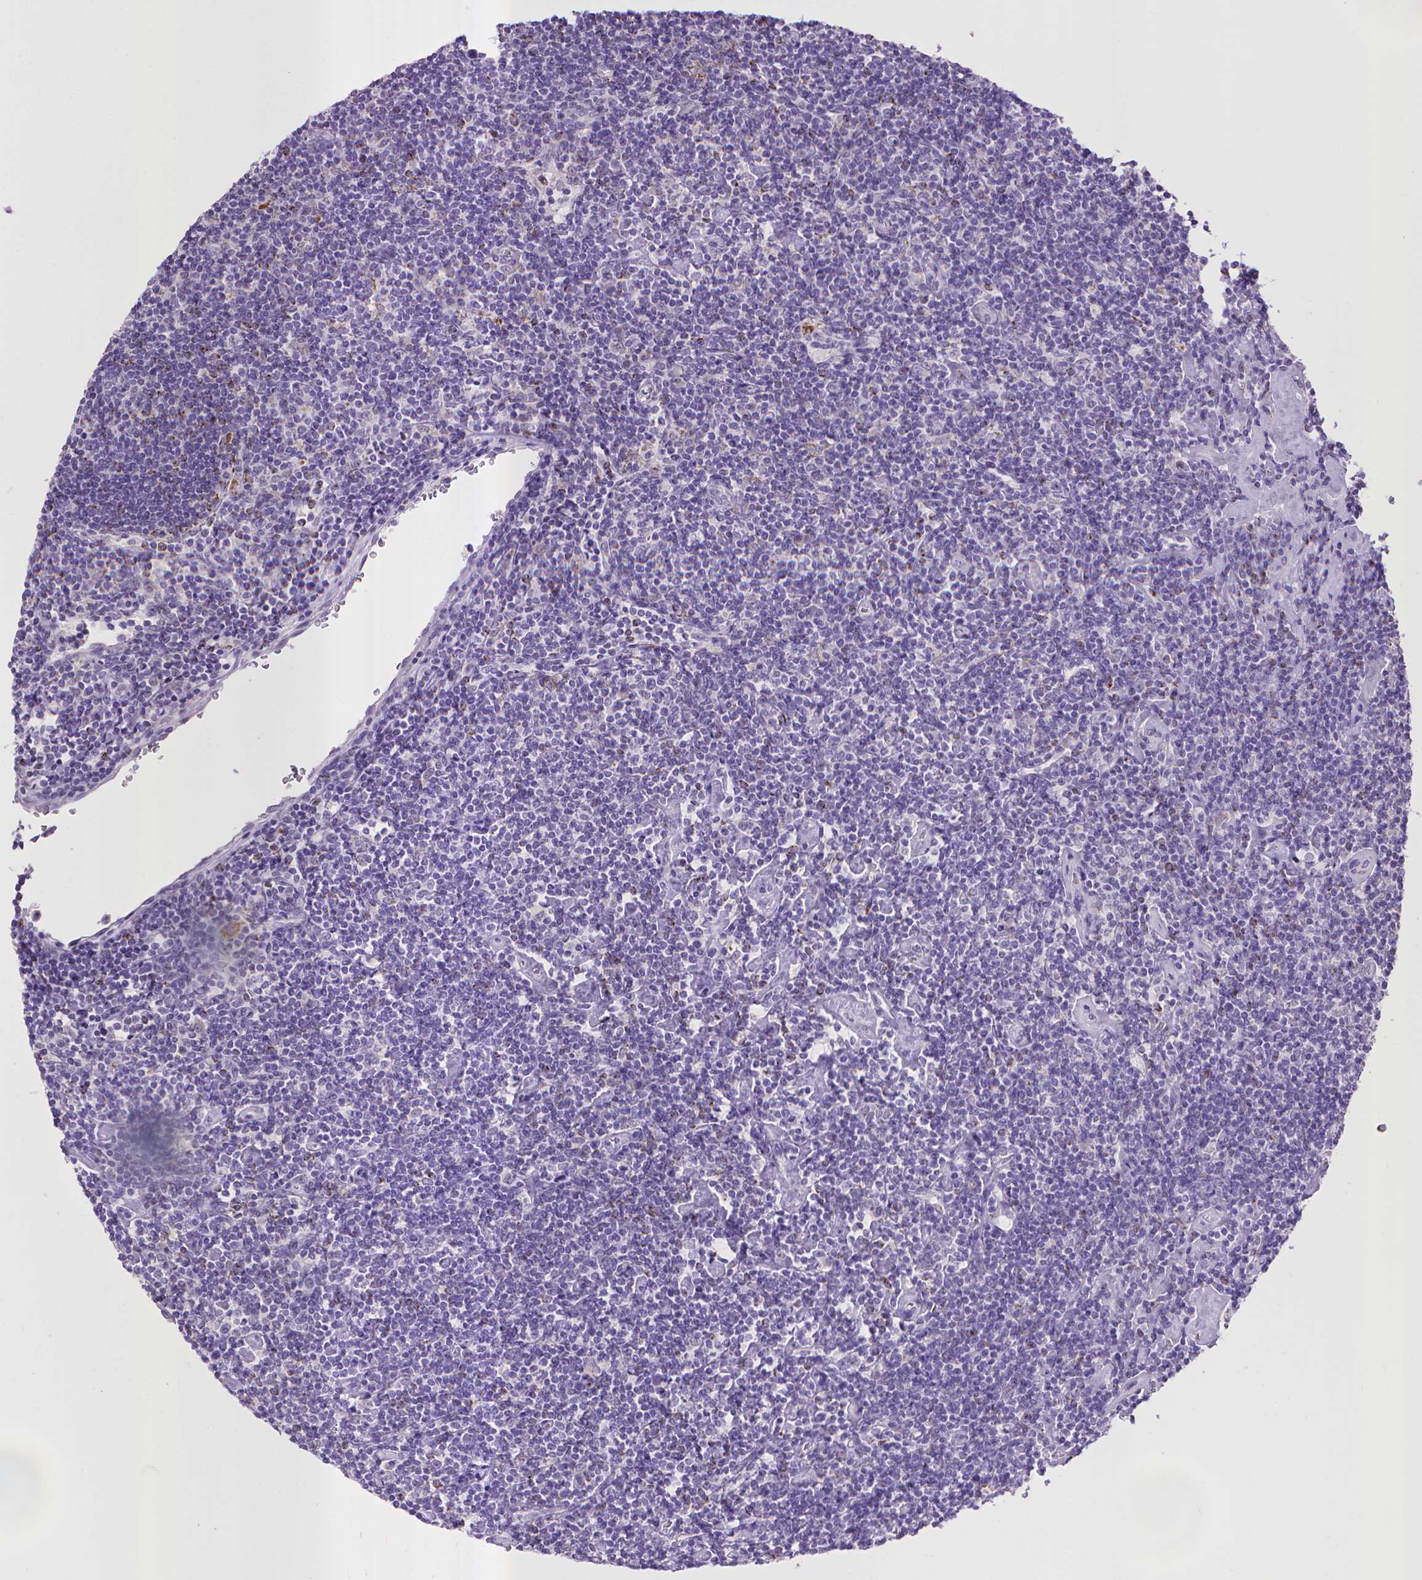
{"staining": {"intensity": "negative", "quantity": "none", "location": "none"}, "tissue": "lymphoma", "cell_type": "Tumor cells", "image_type": "cancer", "snomed": [{"axis": "morphology", "description": "Hodgkin's disease, NOS"}, {"axis": "topography", "description": "Lymph node"}], "caption": "Immunohistochemical staining of Hodgkin's disease shows no significant positivity in tumor cells. (Brightfield microscopy of DAB (3,3'-diaminobenzidine) immunohistochemistry (IHC) at high magnification).", "gene": "KMO", "patient": {"sex": "male", "age": 40}}